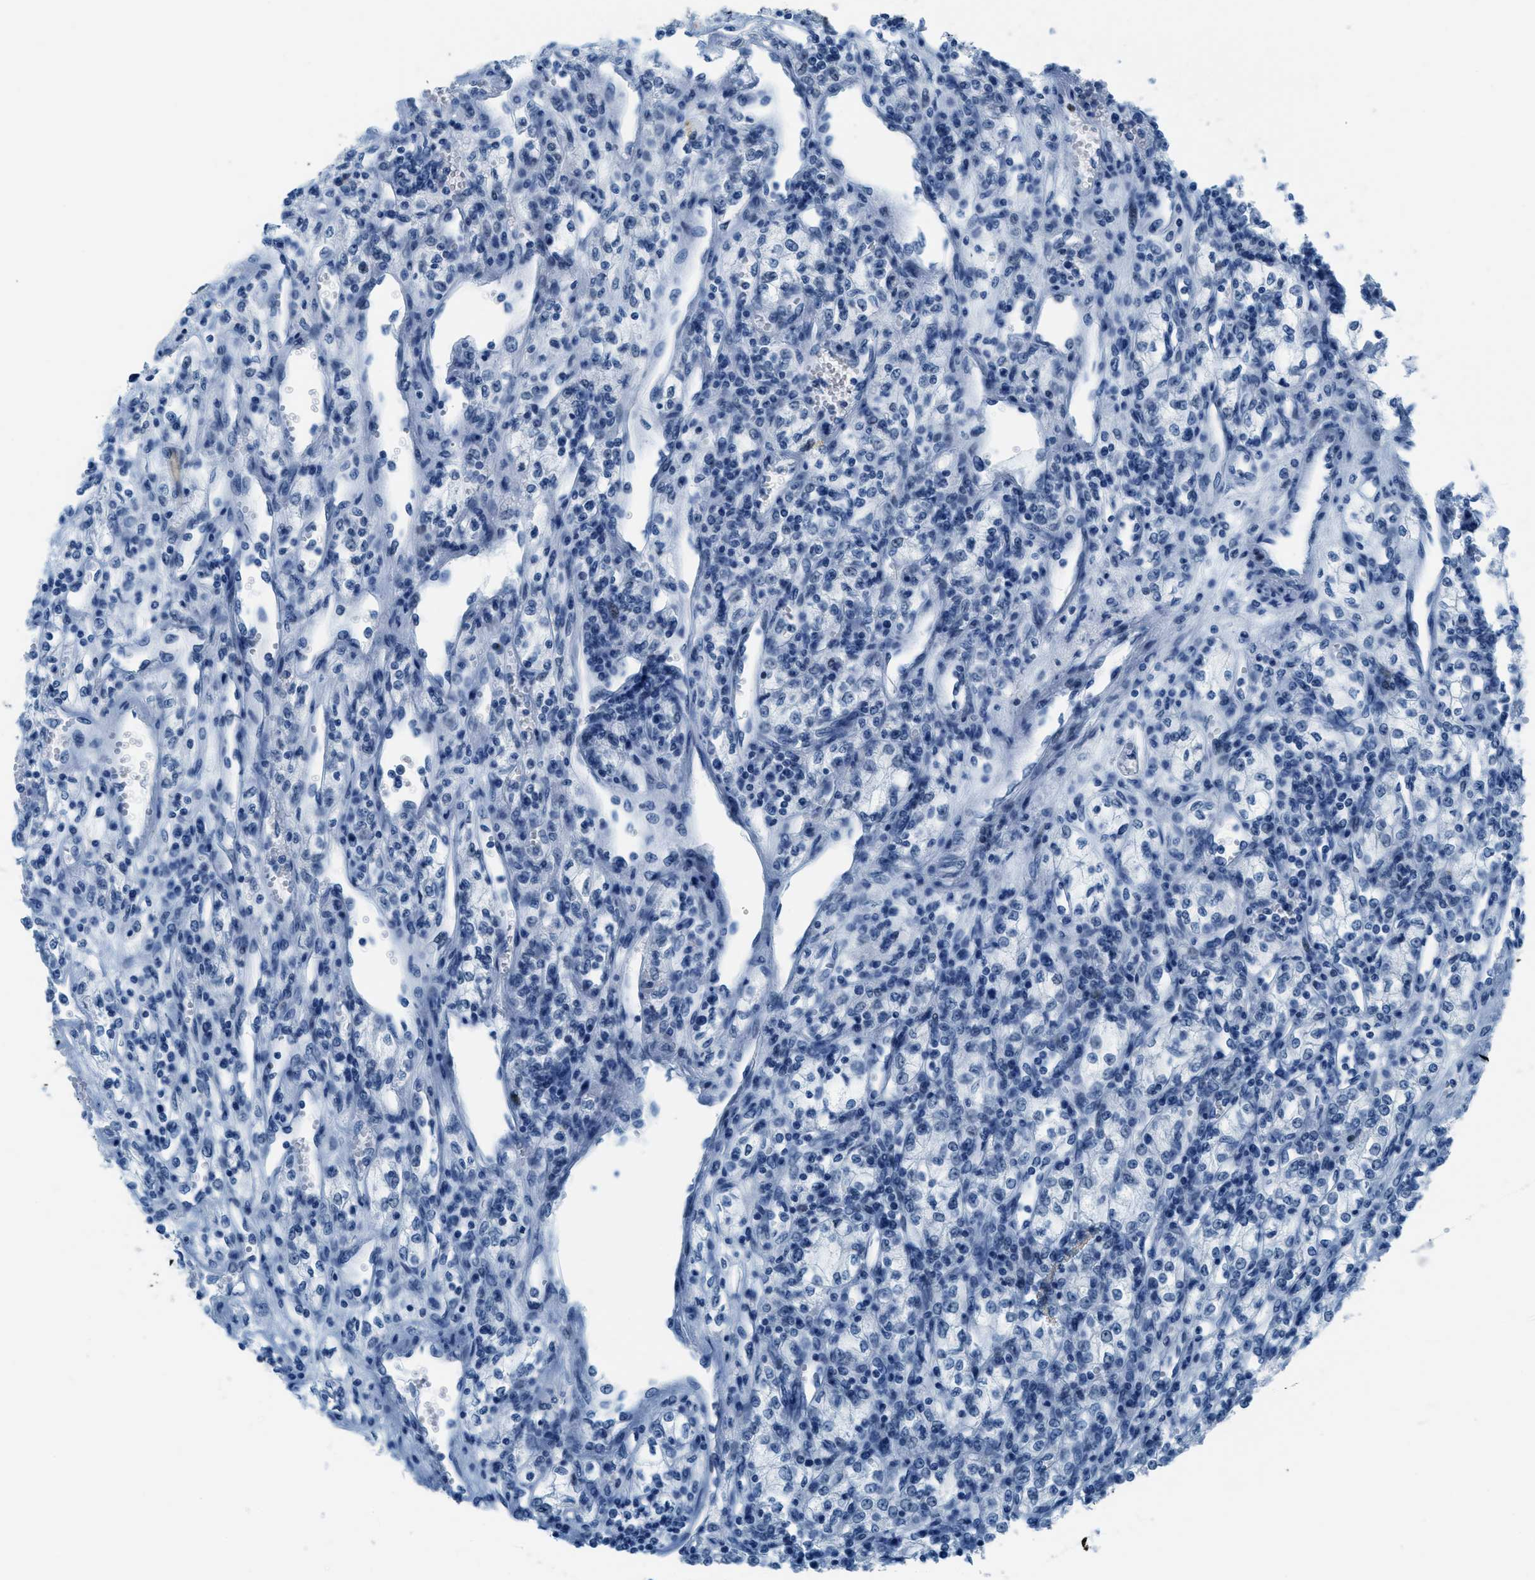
{"staining": {"intensity": "negative", "quantity": "none", "location": "none"}, "tissue": "renal cancer", "cell_type": "Tumor cells", "image_type": "cancer", "snomed": [{"axis": "morphology", "description": "Adenocarcinoma, NOS"}, {"axis": "topography", "description": "Kidney"}], "caption": "Micrograph shows no significant protein positivity in tumor cells of renal cancer. (DAB IHC with hematoxylin counter stain).", "gene": "PLA2G2A", "patient": {"sex": "male", "age": 59}}